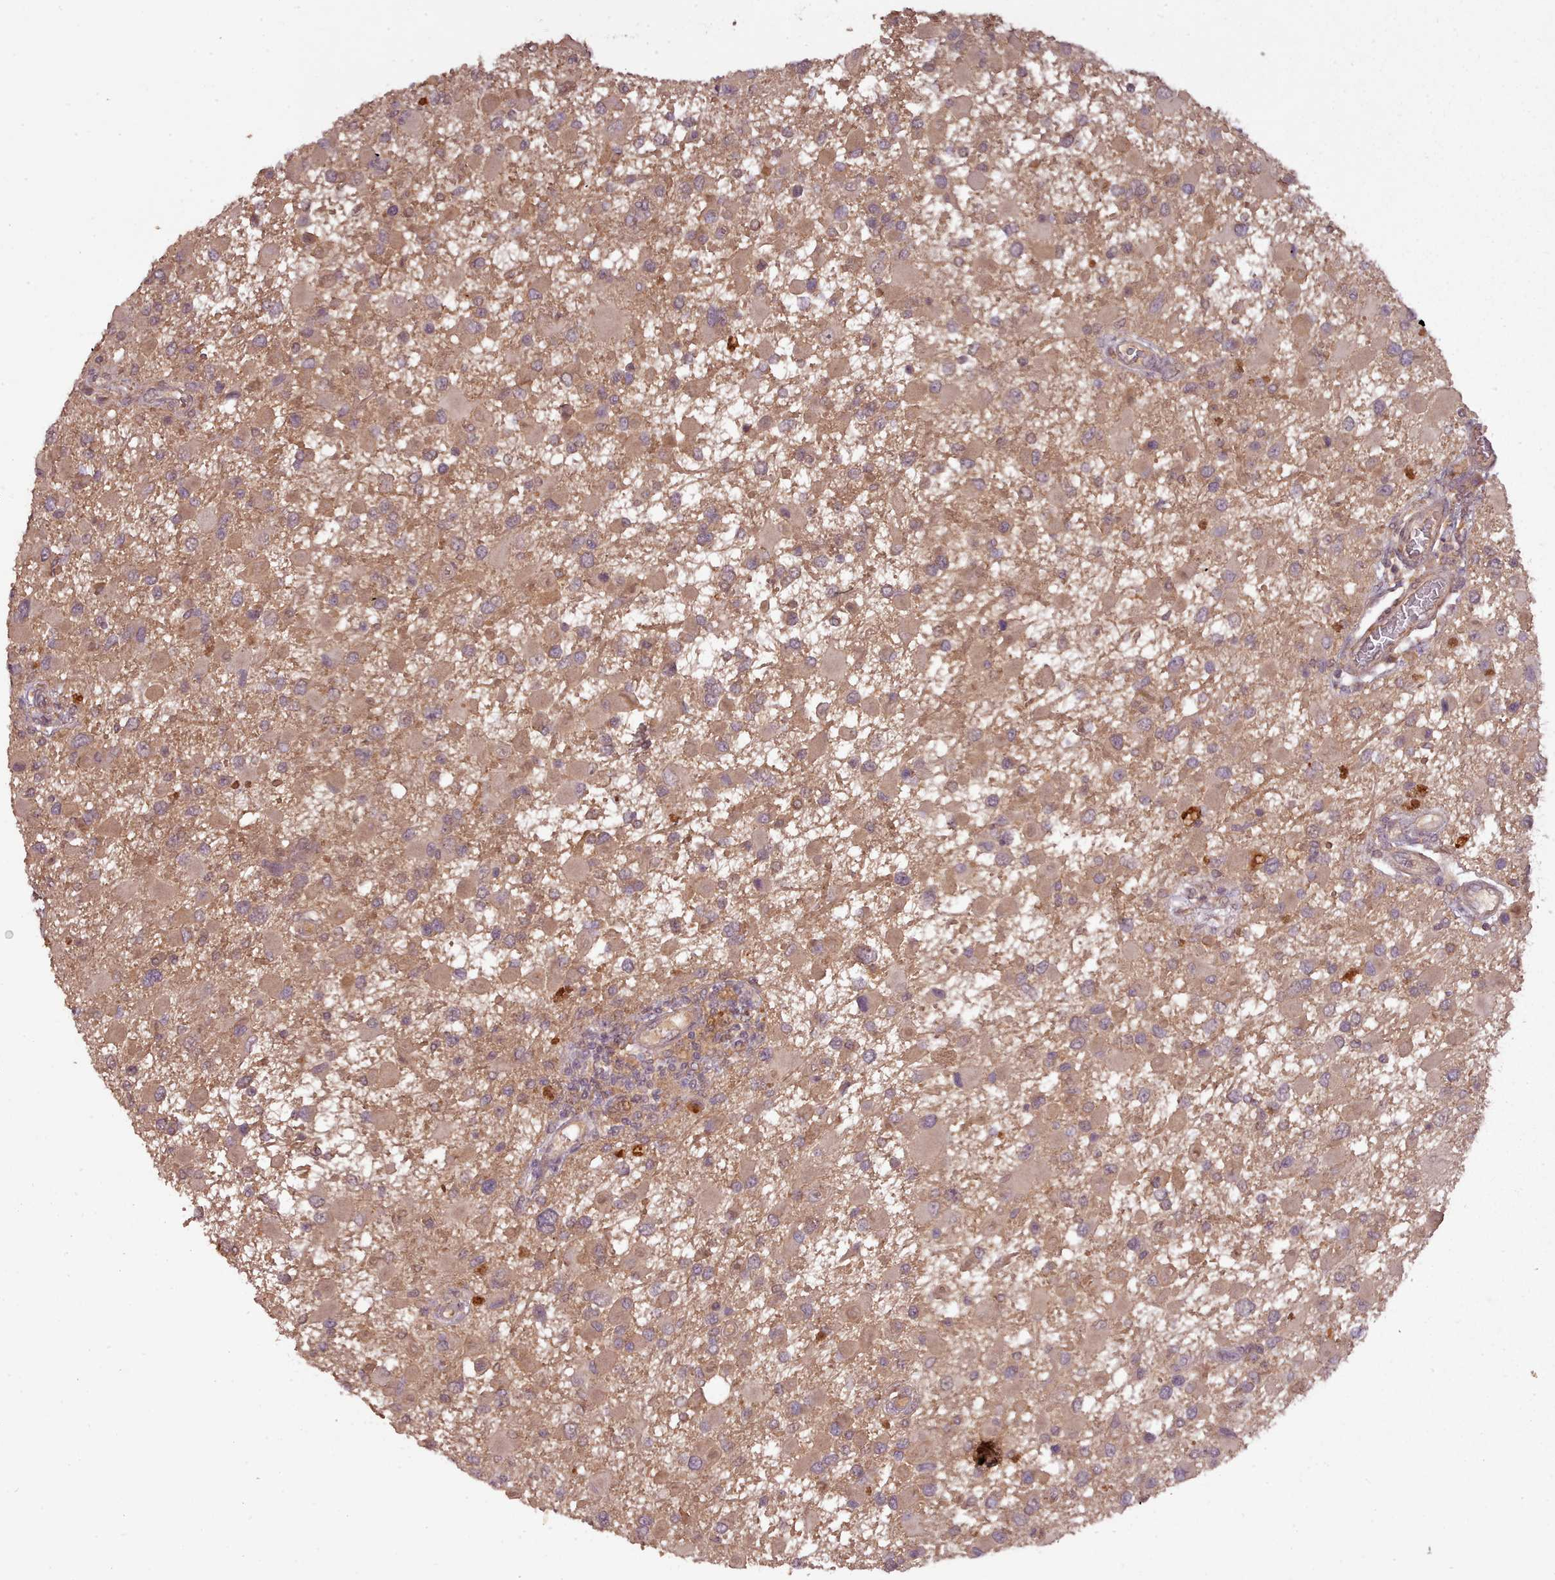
{"staining": {"intensity": "weak", "quantity": "25%-75%", "location": "cytoplasmic/membranous"}, "tissue": "glioma", "cell_type": "Tumor cells", "image_type": "cancer", "snomed": [{"axis": "morphology", "description": "Glioma, malignant, High grade"}, {"axis": "topography", "description": "Brain"}], "caption": "Human glioma stained with a brown dye reveals weak cytoplasmic/membranous positive positivity in about 25%-75% of tumor cells.", "gene": "CDC6", "patient": {"sex": "male", "age": 53}}